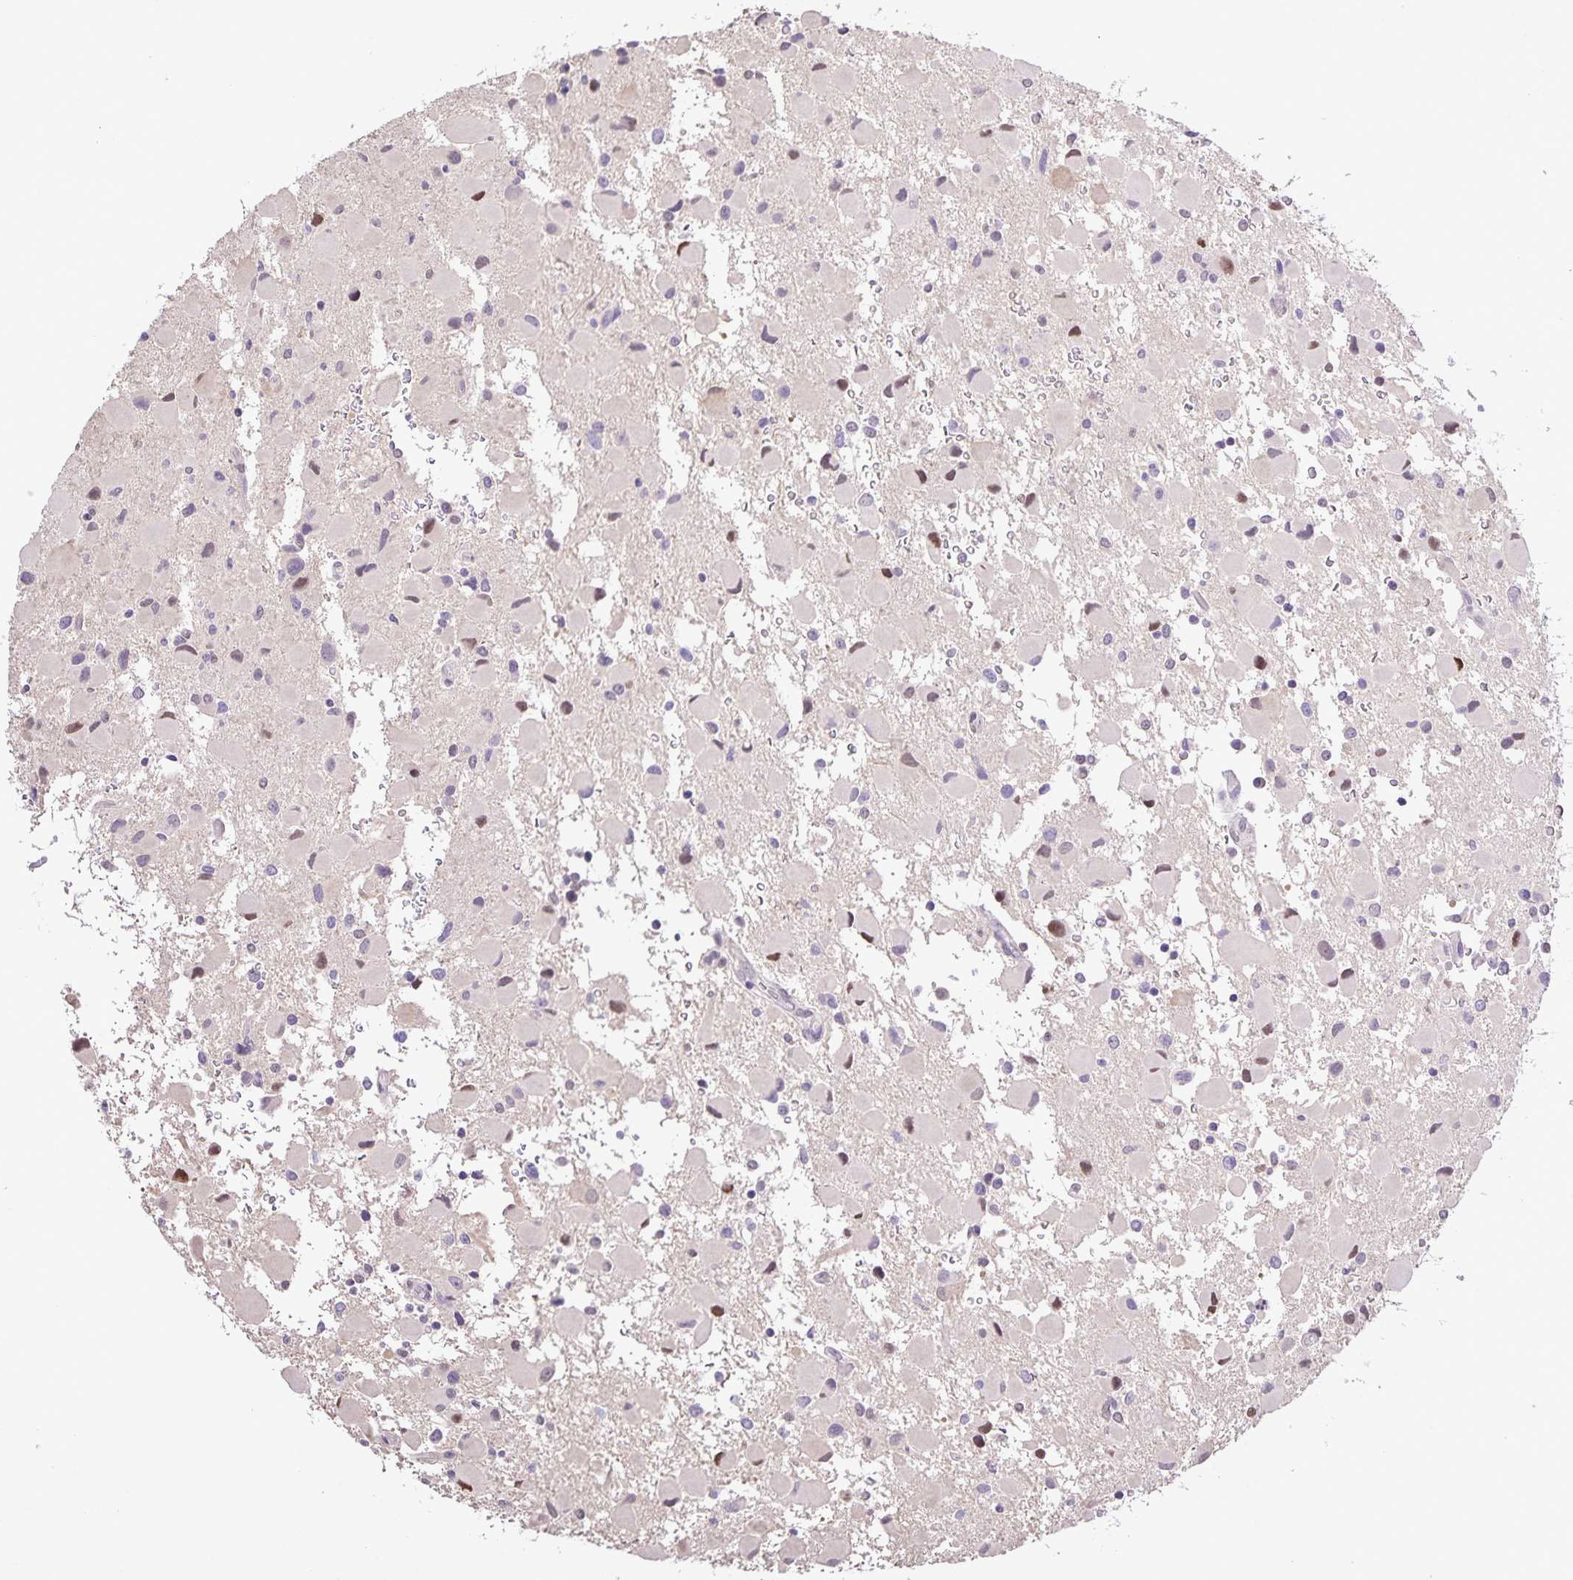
{"staining": {"intensity": "weak", "quantity": "<25%", "location": "nuclear"}, "tissue": "glioma", "cell_type": "Tumor cells", "image_type": "cancer", "snomed": [{"axis": "morphology", "description": "Glioma, malignant, Low grade"}, {"axis": "topography", "description": "Brain"}], "caption": "Glioma was stained to show a protein in brown. There is no significant expression in tumor cells.", "gene": "ONECUT2", "patient": {"sex": "female", "age": 32}}